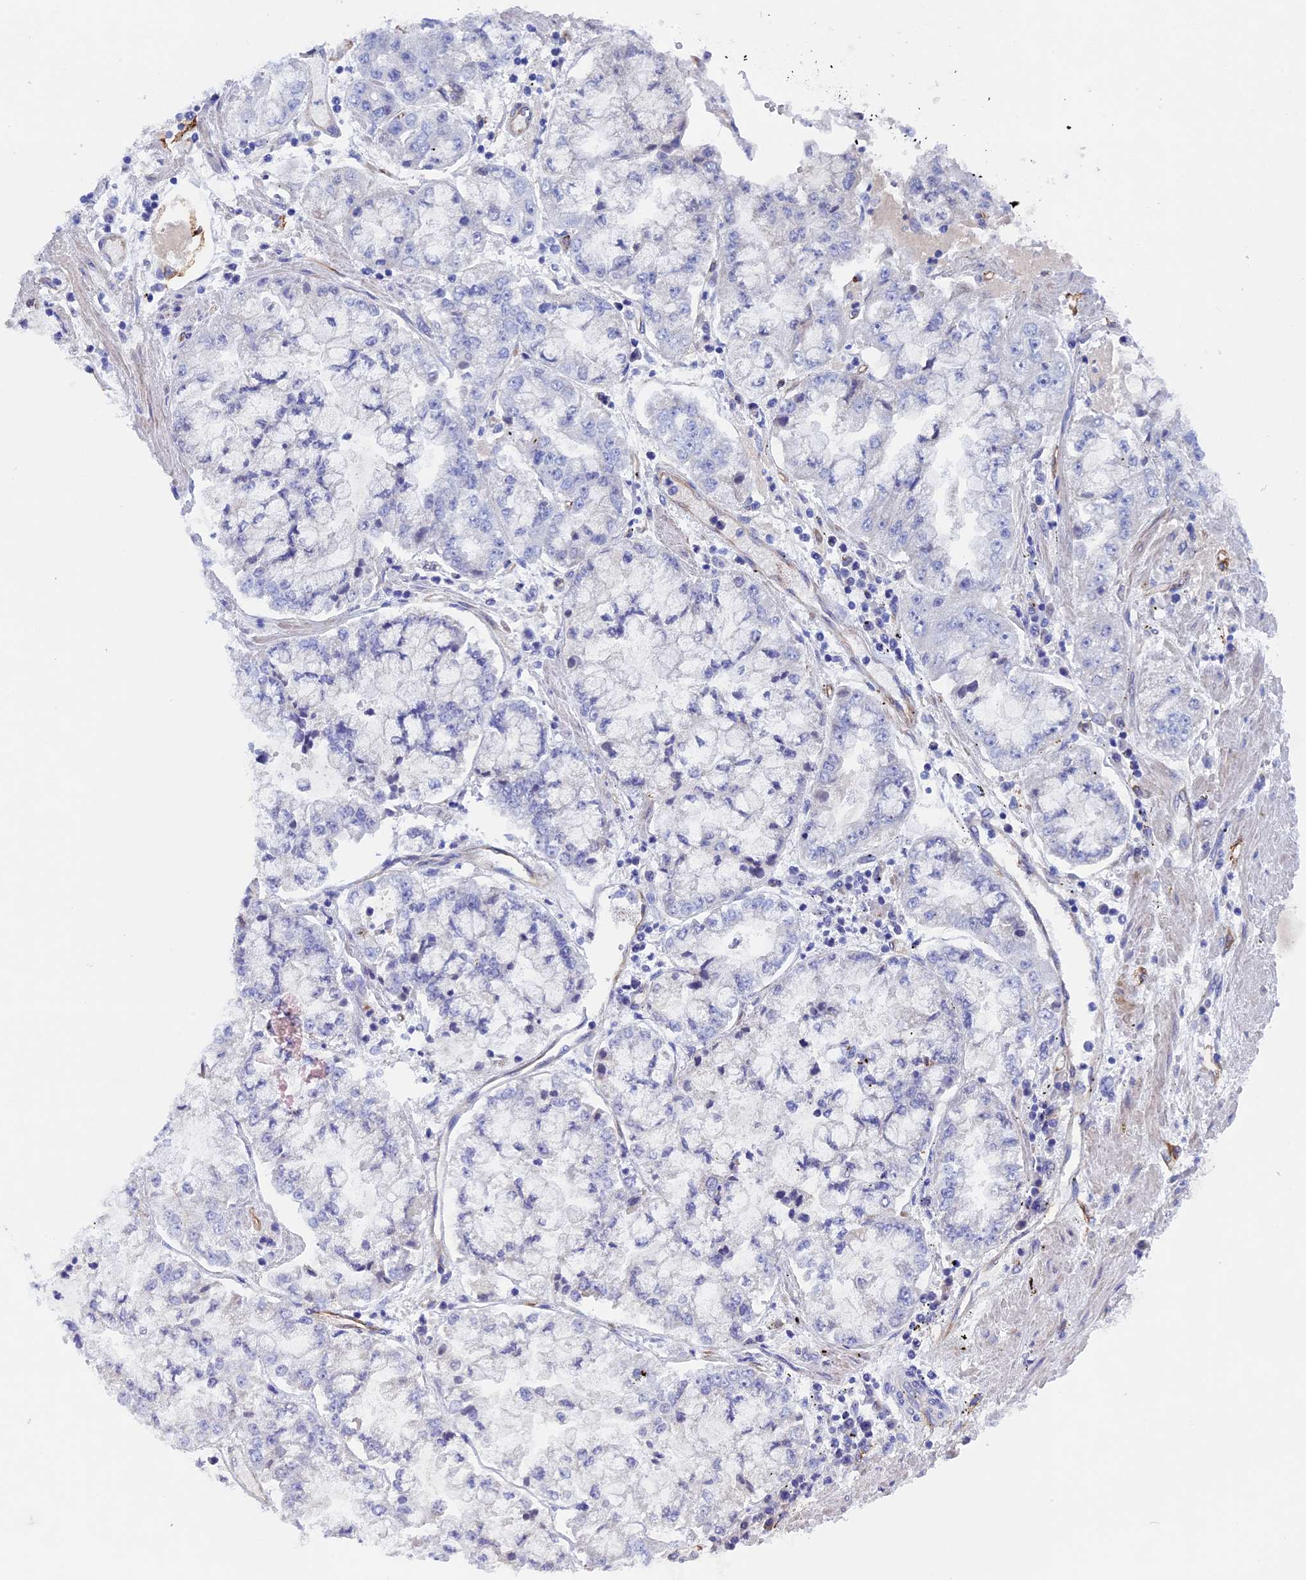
{"staining": {"intensity": "negative", "quantity": "none", "location": "none"}, "tissue": "stomach cancer", "cell_type": "Tumor cells", "image_type": "cancer", "snomed": [{"axis": "morphology", "description": "Adenocarcinoma, NOS"}, {"axis": "topography", "description": "Stomach"}], "caption": "The image shows no staining of tumor cells in stomach cancer. (DAB (3,3'-diaminobenzidine) immunohistochemistry with hematoxylin counter stain).", "gene": "INSYN1", "patient": {"sex": "male", "age": 76}}